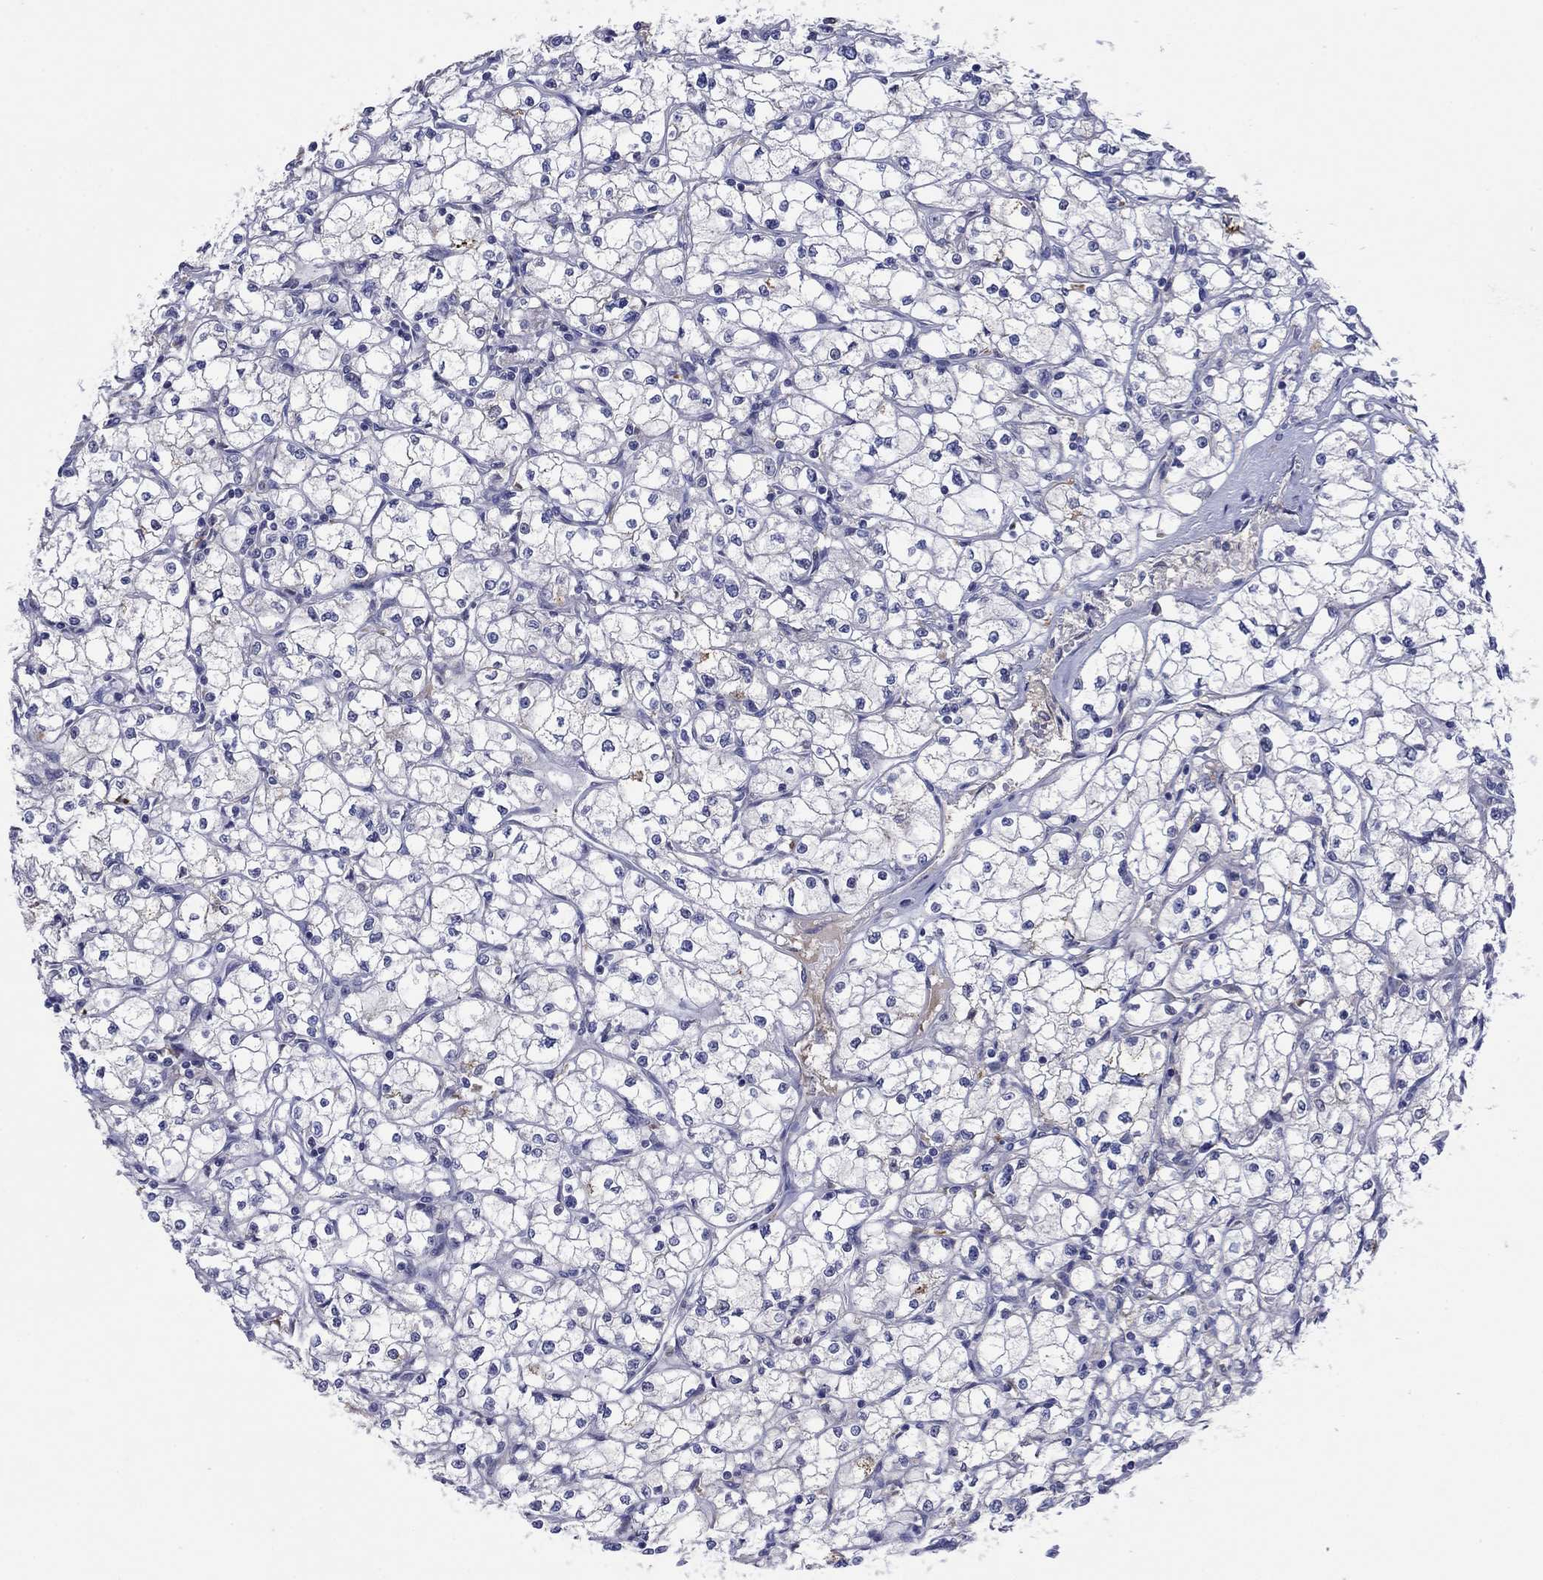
{"staining": {"intensity": "negative", "quantity": "none", "location": "none"}, "tissue": "renal cancer", "cell_type": "Tumor cells", "image_type": "cancer", "snomed": [{"axis": "morphology", "description": "Adenocarcinoma, NOS"}, {"axis": "topography", "description": "Kidney"}], "caption": "Immunohistochemistry histopathology image of adenocarcinoma (renal) stained for a protein (brown), which demonstrates no expression in tumor cells.", "gene": "PLCL2", "patient": {"sex": "male", "age": 67}}